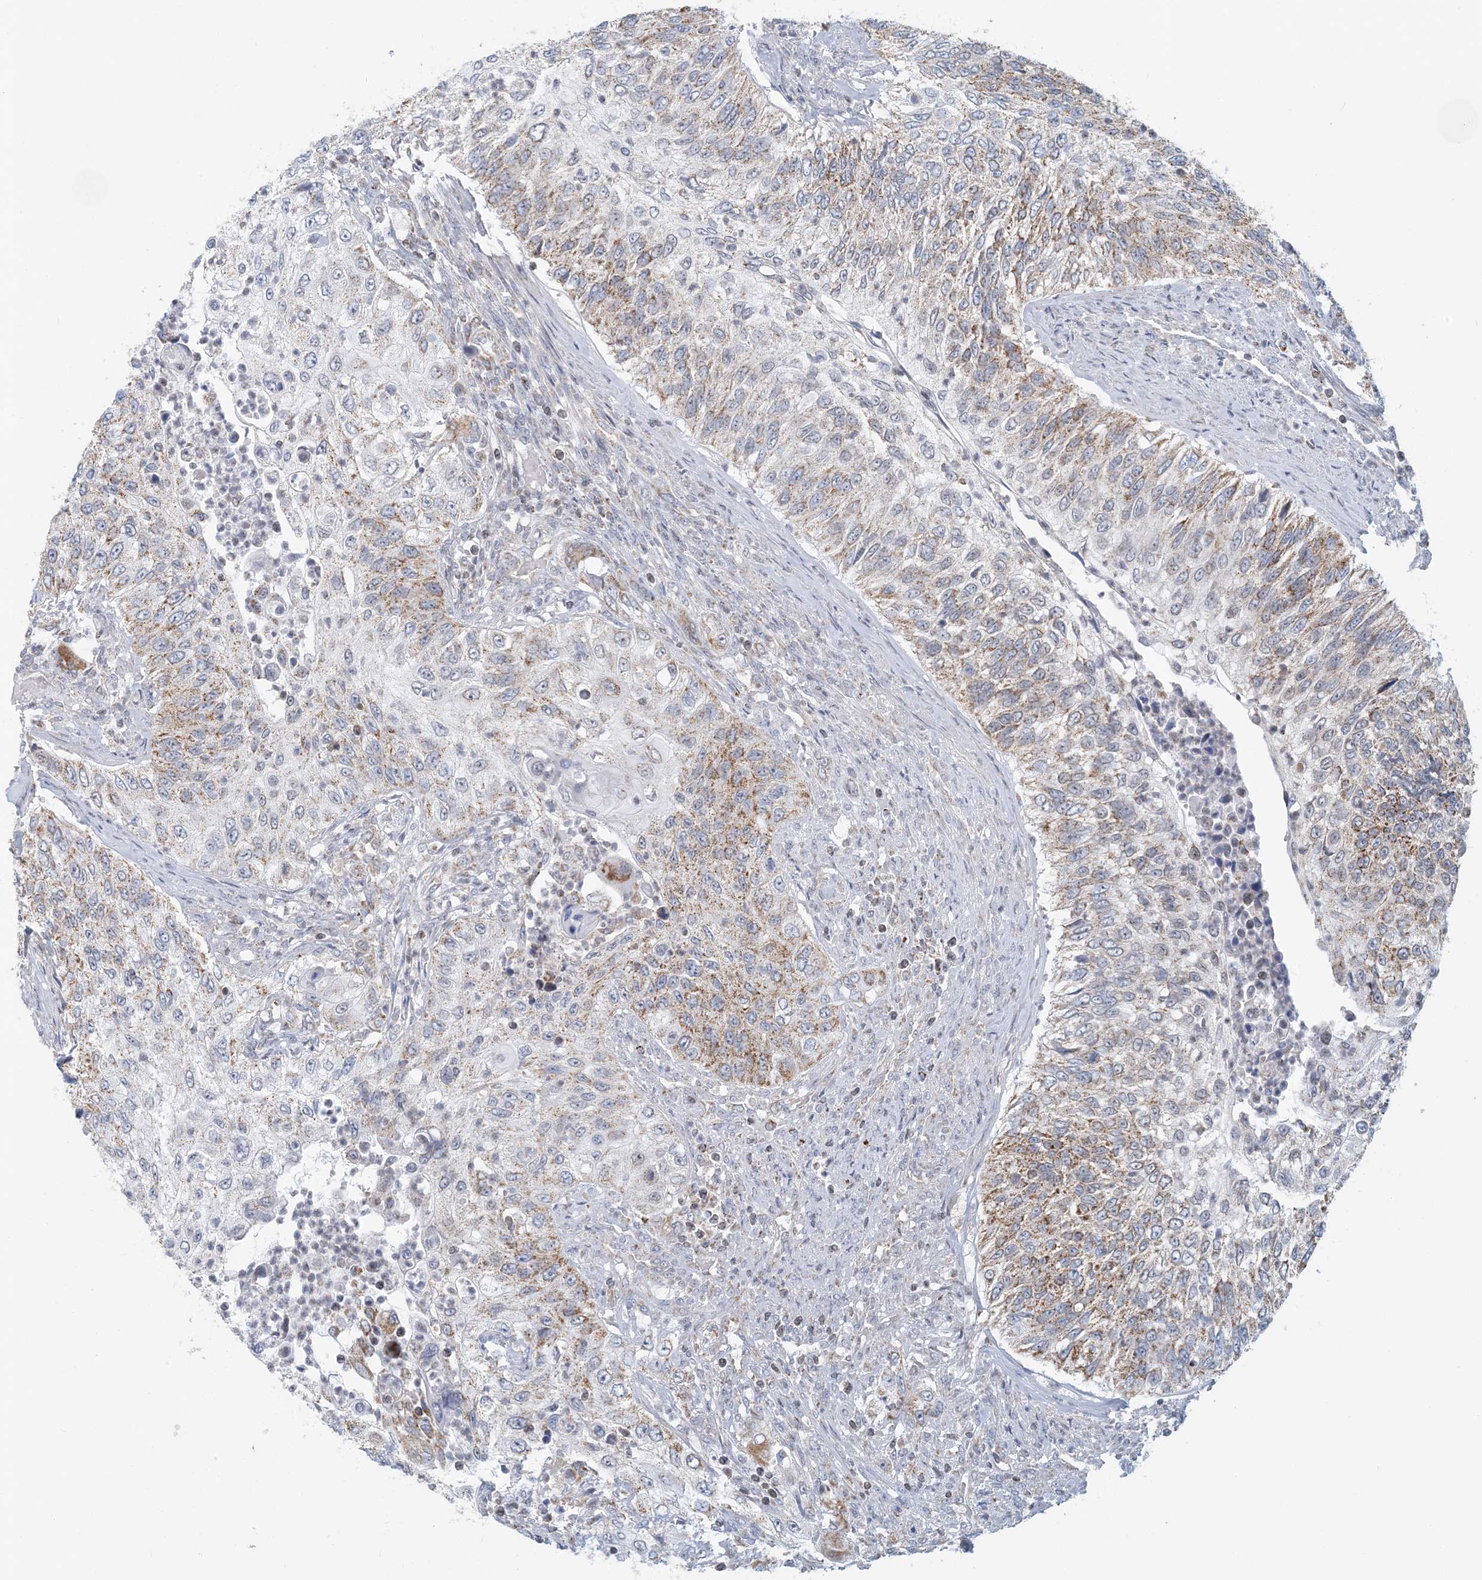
{"staining": {"intensity": "moderate", "quantity": ">75%", "location": "cytoplasmic/membranous"}, "tissue": "urothelial cancer", "cell_type": "Tumor cells", "image_type": "cancer", "snomed": [{"axis": "morphology", "description": "Urothelial carcinoma, High grade"}, {"axis": "topography", "description": "Urinary bladder"}], "caption": "IHC histopathology image of high-grade urothelial carcinoma stained for a protein (brown), which demonstrates medium levels of moderate cytoplasmic/membranous expression in about >75% of tumor cells.", "gene": "BDH1", "patient": {"sex": "female", "age": 60}}